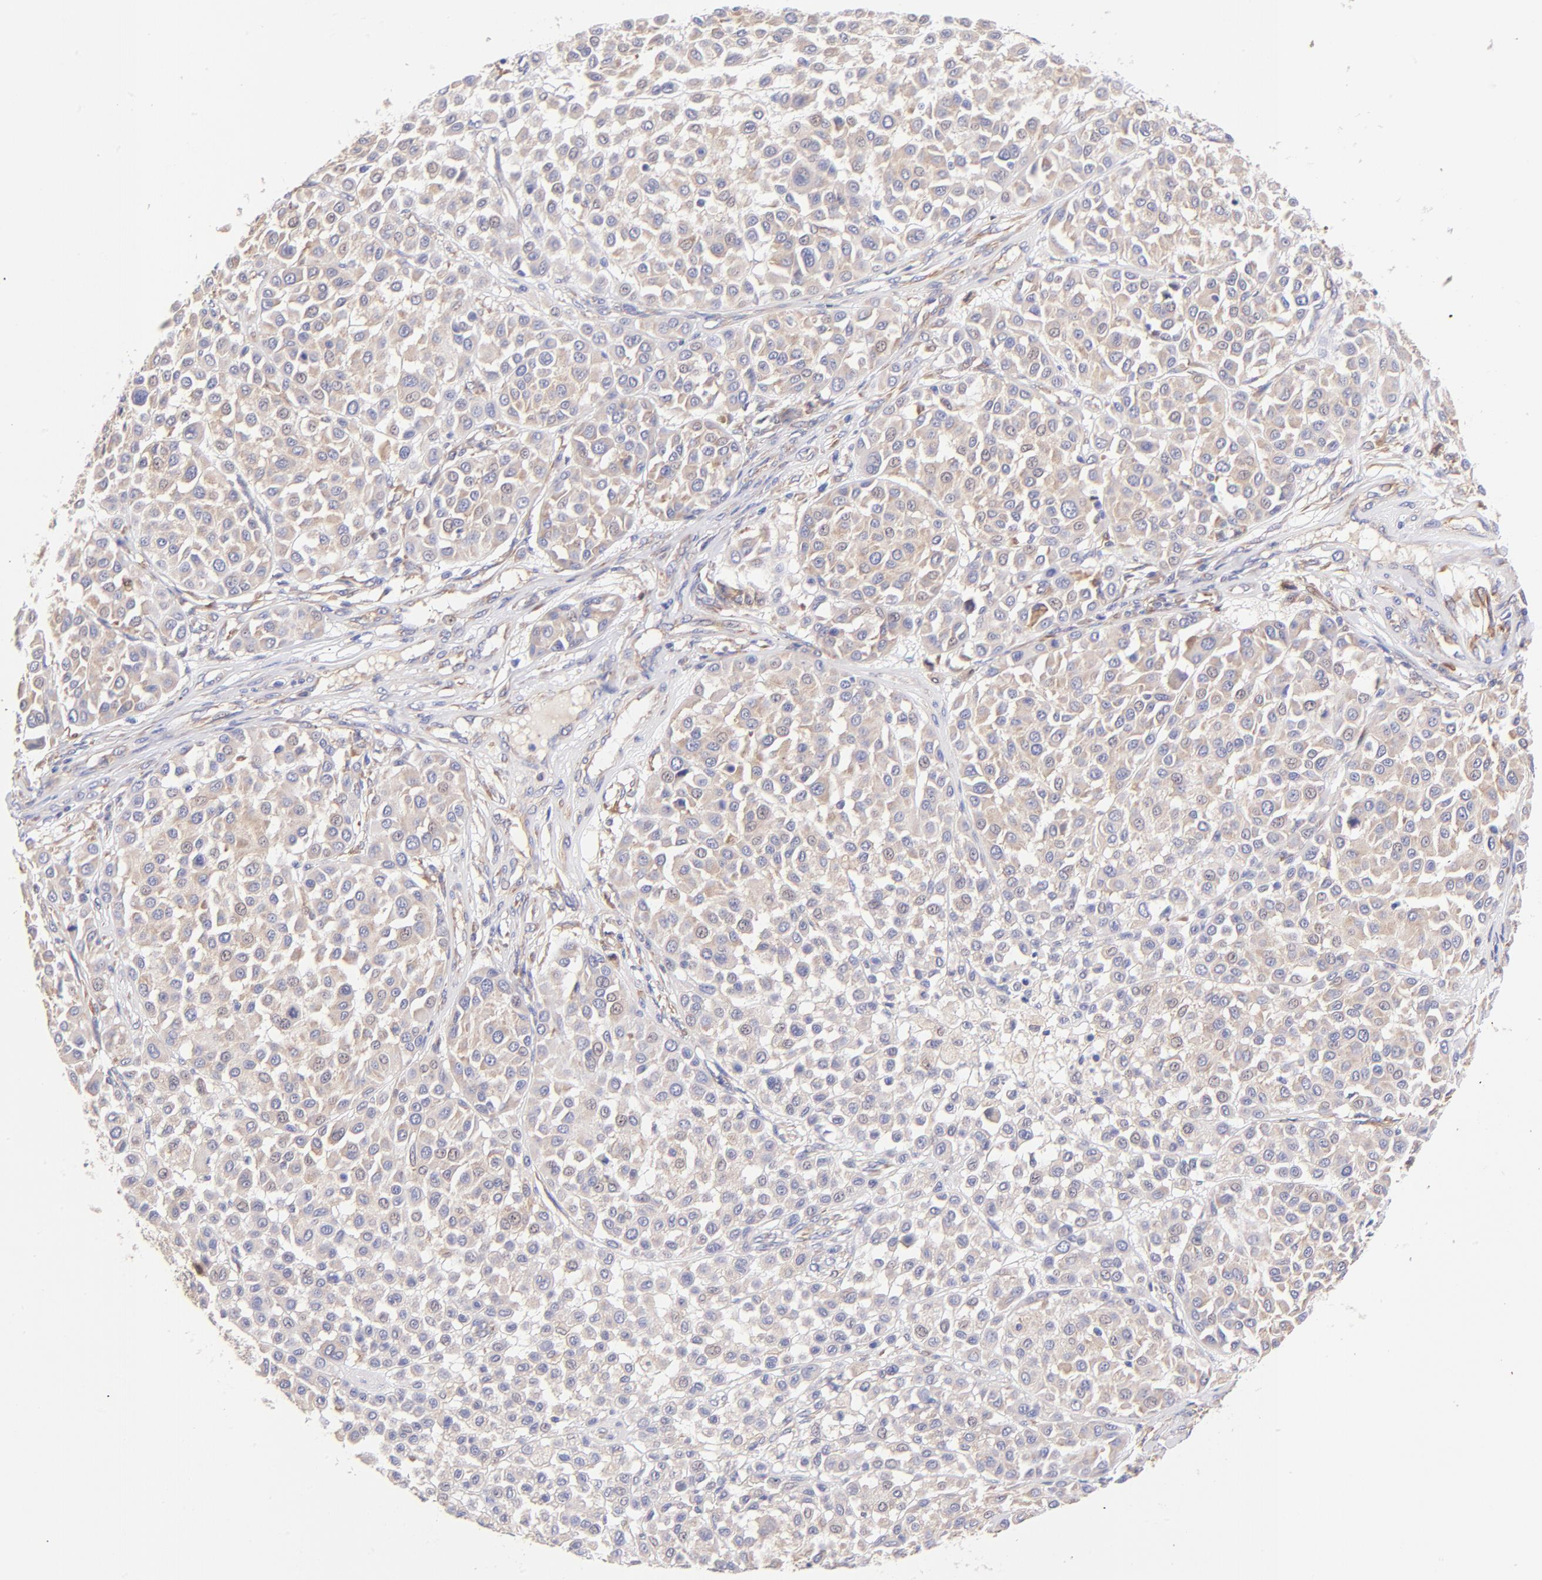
{"staining": {"intensity": "moderate", "quantity": ">75%", "location": "cytoplasmic/membranous"}, "tissue": "melanoma", "cell_type": "Tumor cells", "image_type": "cancer", "snomed": [{"axis": "morphology", "description": "Malignant melanoma, Metastatic site"}, {"axis": "topography", "description": "Soft tissue"}], "caption": "Approximately >75% of tumor cells in human malignant melanoma (metastatic site) display moderate cytoplasmic/membranous protein positivity as visualized by brown immunohistochemical staining.", "gene": "RPL11", "patient": {"sex": "male", "age": 41}}